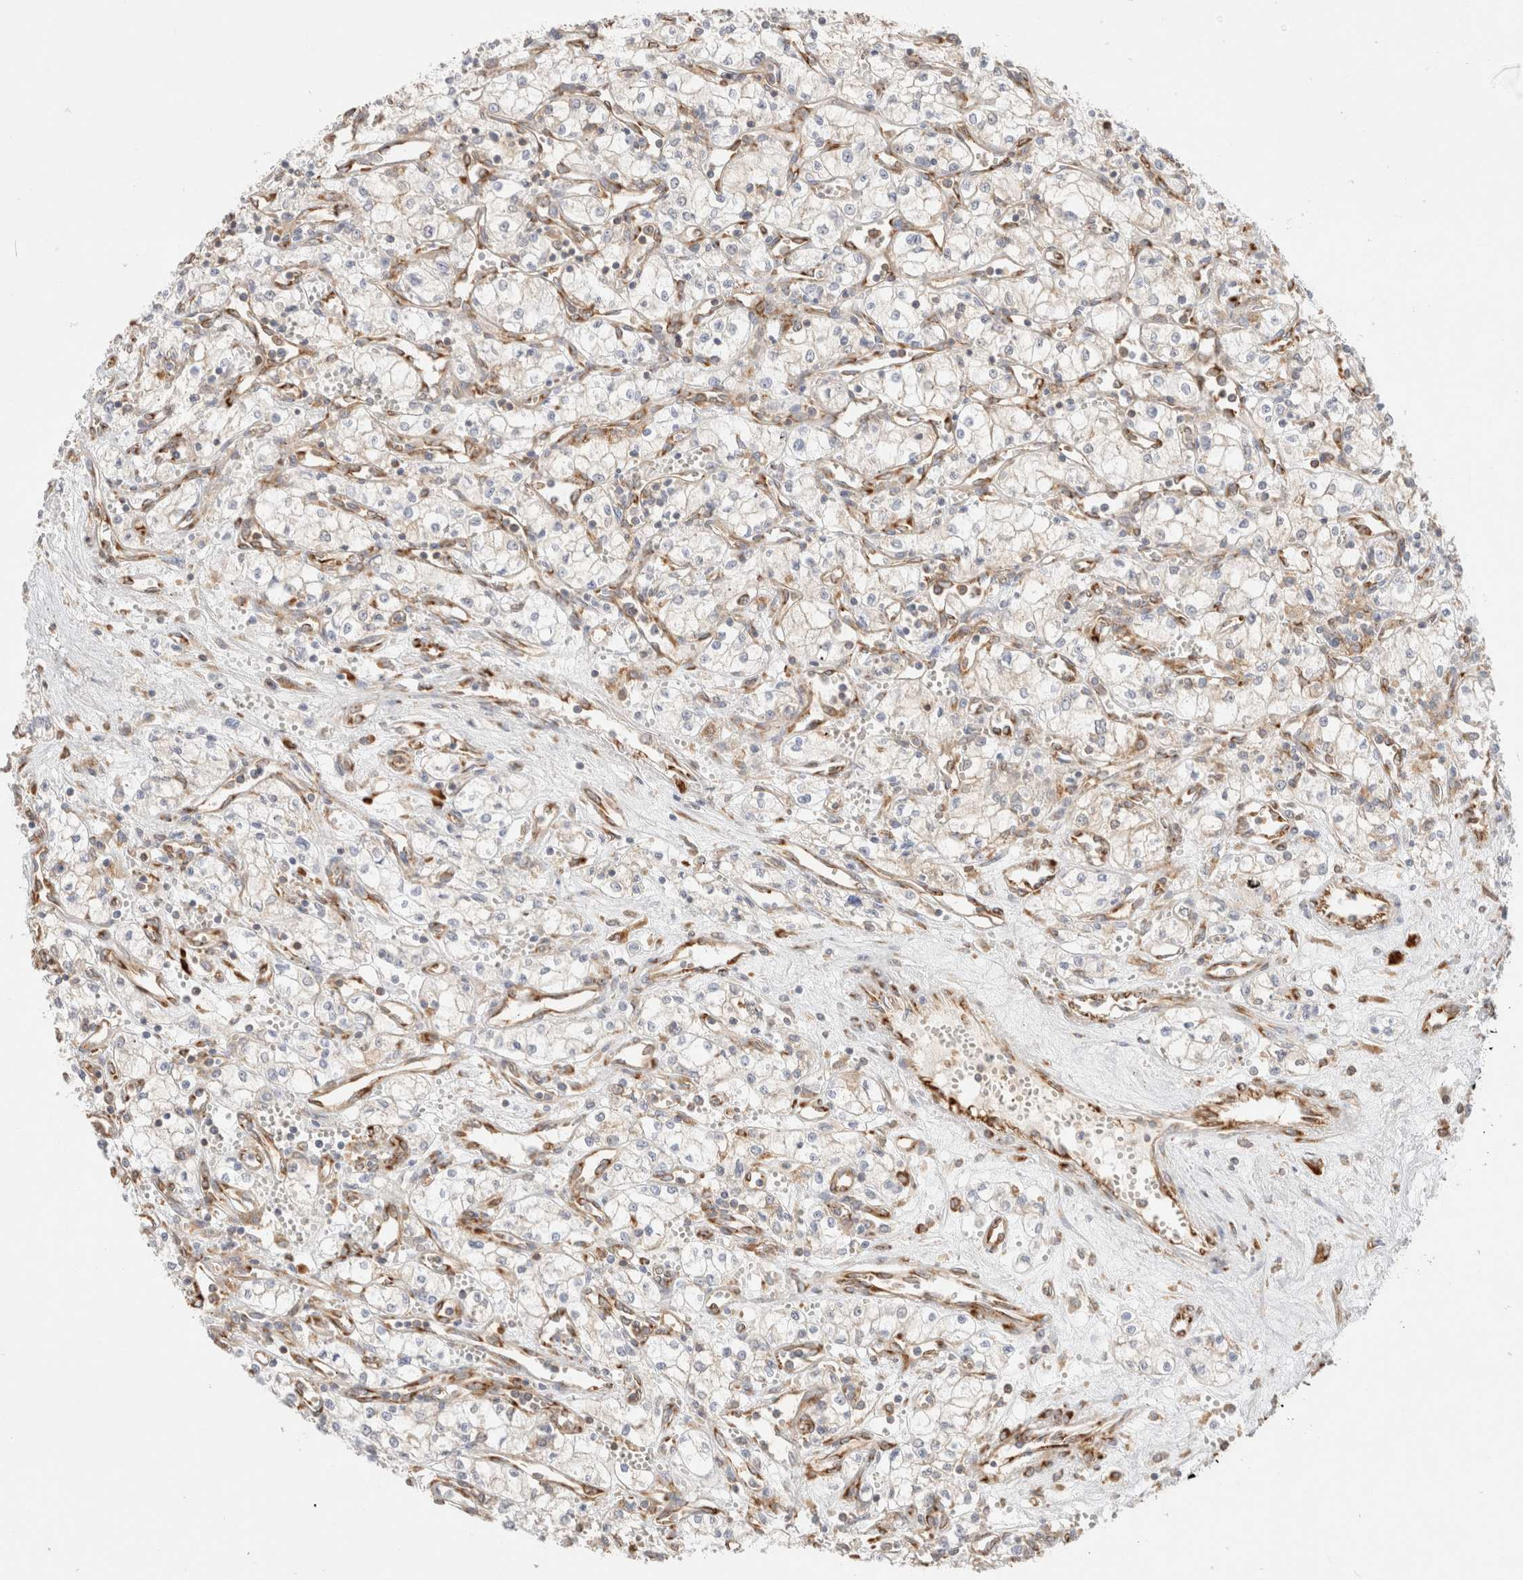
{"staining": {"intensity": "negative", "quantity": "none", "location": "none"}, "tissue": "renal cancer", "cell_type": "Tumor cells", "image_type": "cancer", "snomed": [{"axis": "morphology", "description": "Adenocarcinoma, NOS"}, {"axis": "topography", "description": "Kidney"}], "caption": "Immunohistochemistry (IHC) photomicrograph of neoplastic tissue: renal cancer stained with DAB (3,3'-diaminobenzidine) shows no significant protein positivity in tumor cells. Nuclei are stained in blue.", "gene": "ZC2HC1A", "patient": {"sex": "male", "age": 59}}